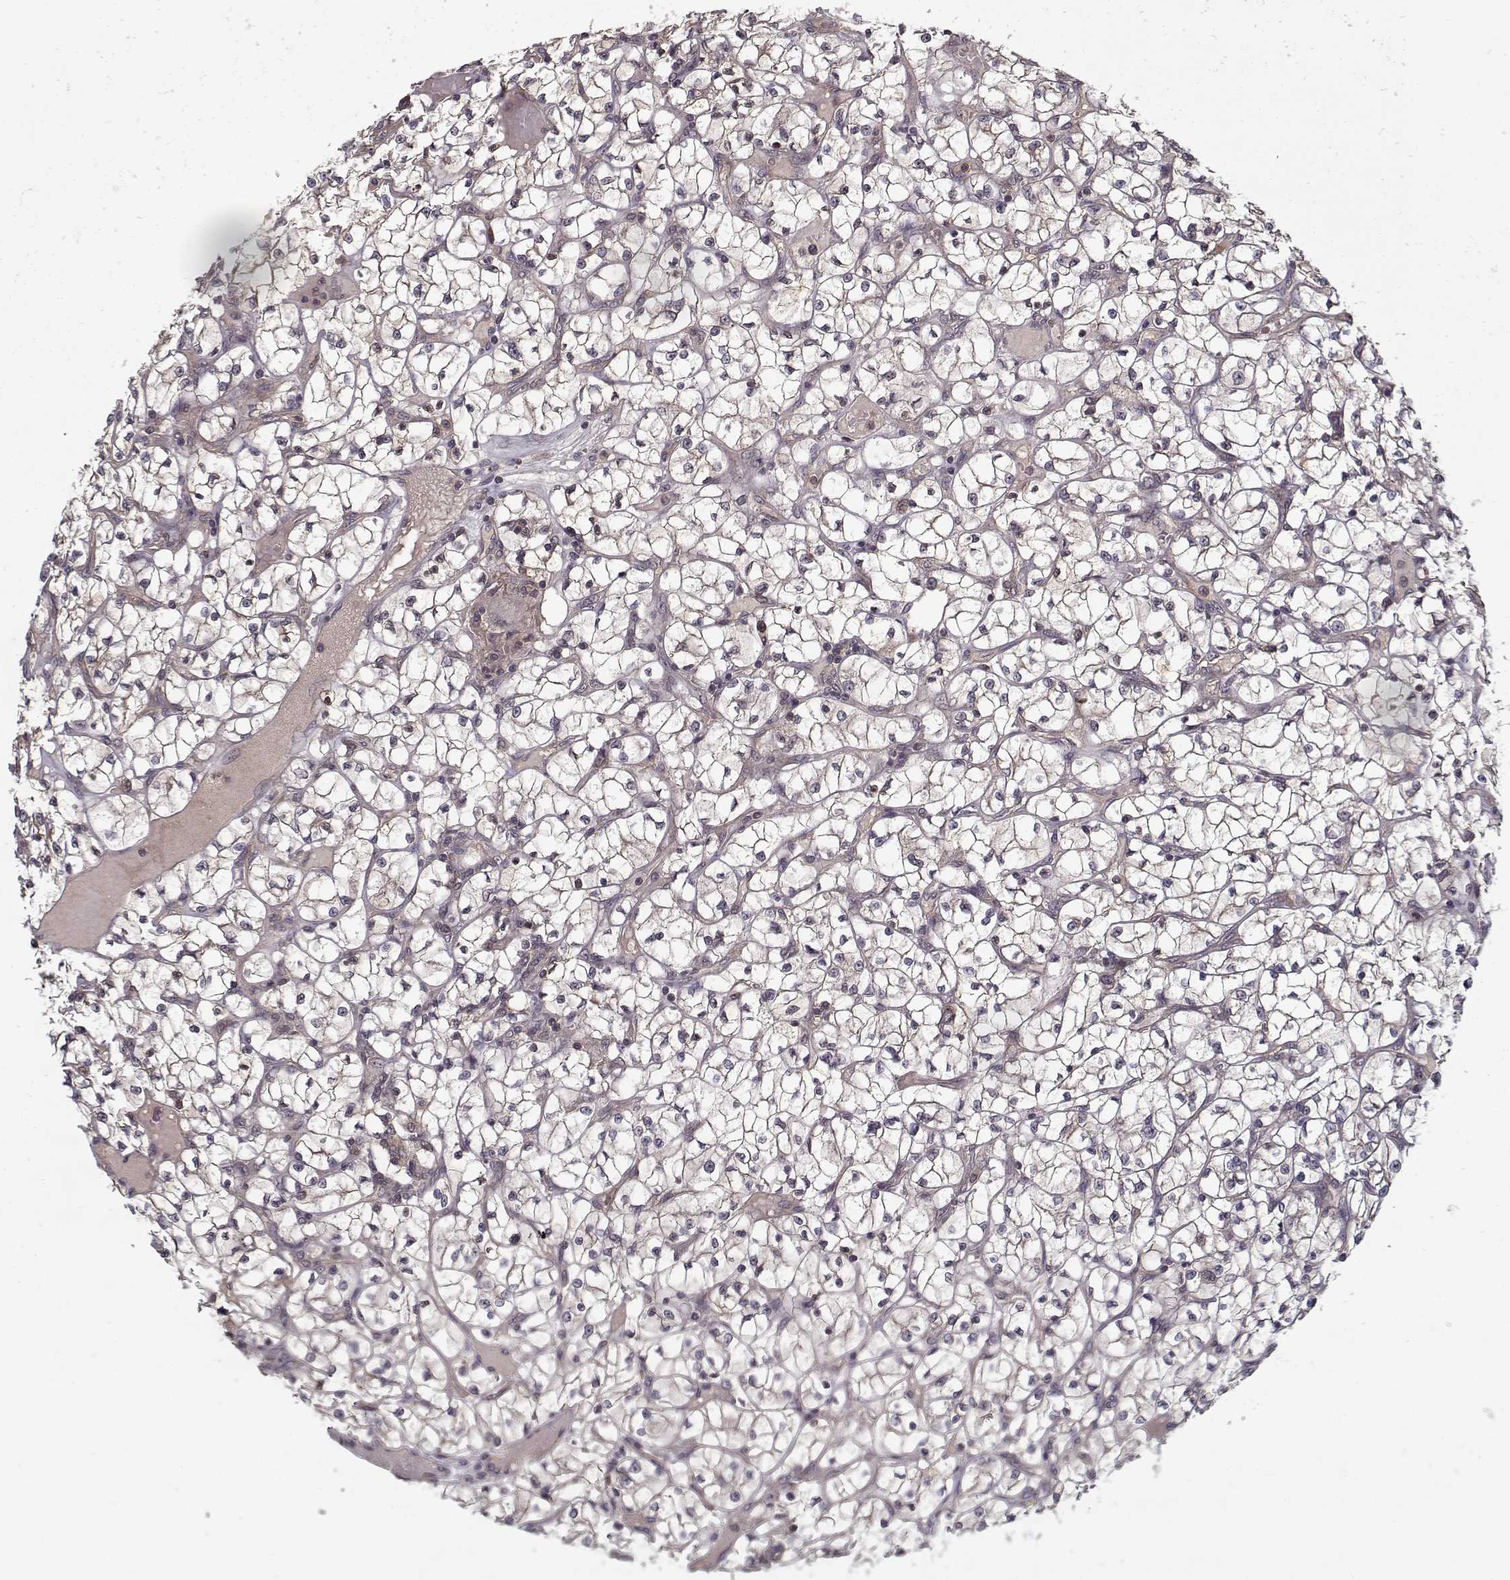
{"staining": {"intensity": "negative", "quantity": "none", "location": "none"}, "tissue": "renal cancer", "cell_type": "Tumor cells", "image_type": "cancer", "snomed": [{"axis": "morphology", "description": "Adenocarcinoma, NOS"}, {"axis": "topography", "description": "Kidney"}], "caption": "High magnification brightfield microscopy of renal cancer (adenocarcinoma) stained with DAB (3,3'-diaminobenzidine) (brown) and counterstained with hematoxylin (blue): tumor cells show no significant staining. (Stains: DAB immunohistochemistry (IHC) with hematoxylin counter stain, Microscopy: brightfield microscopy at high magnification).", "gene": "PPP1R12A", "patient": {"sex": "female", "age": 64}}